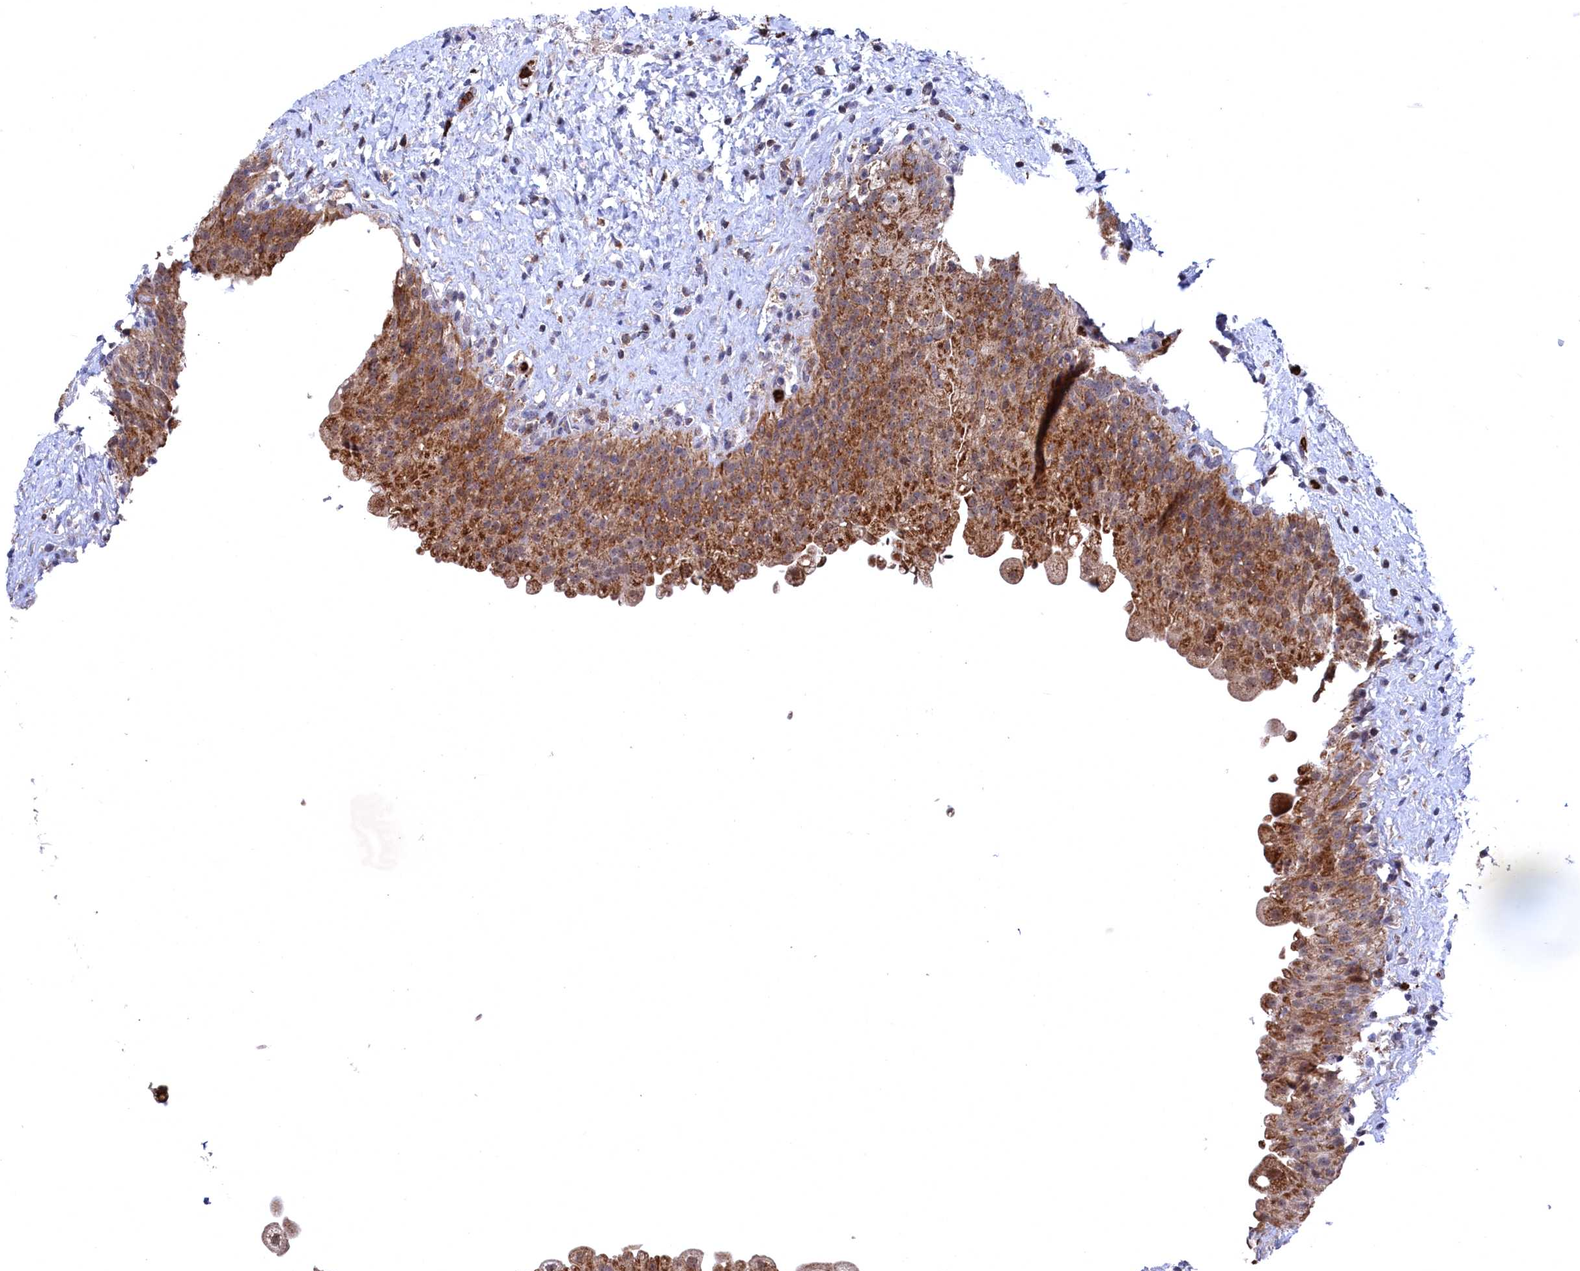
{"staining": {"intensity": "moderate", "quantity": ">75%", "location": "cytoplasmic/membranous"}, "tissue": "urinary bladder", "cell_type": "Urothelial cells", "image_type": "normal", "snomed": [{"axis": "morphology", "description": "Normal tissue, NOS"}, {"axis": "topography", "description": "Urinary bladder"}], "caption": "A medium amount of moderate cytoplasmic/membranous staining is identified in about >75% of urothelial cells in normal urinary bladder. The staining was performed using DAB to visualize the protein expression in brown, while the nuclei were stained in blue with hematoxylin (Magnification: 20x).", "gene": "CHCHD1", "patient": {"sex": "female", "age": 27}}